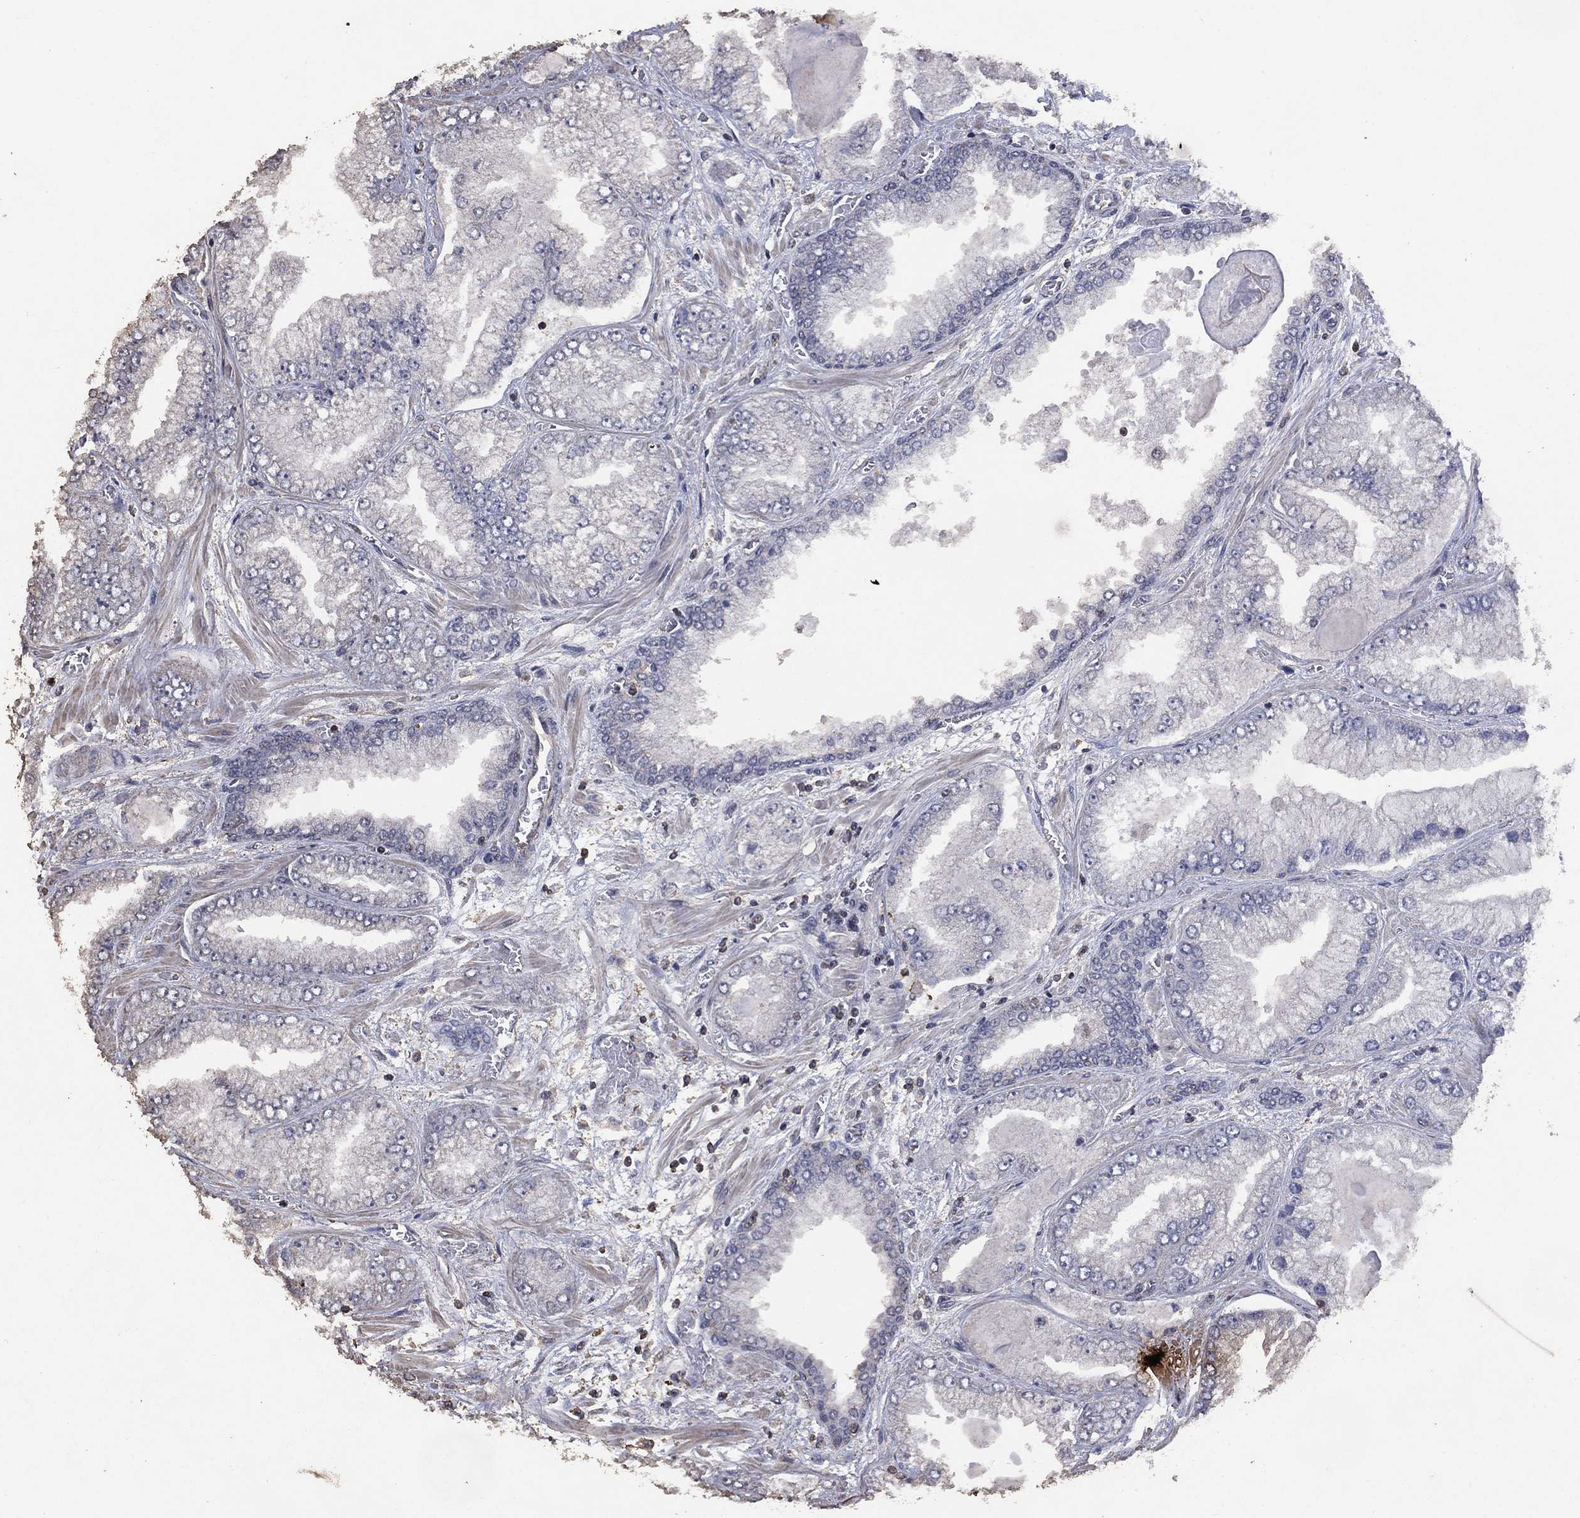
{"staining": {"intensity": "negative", "quantity": "none", "location": "none"}, "tissue": "prostate cancer", "cell_type": "Tumor cells", "image_type": "cancer", "snomed": [{"axis": "morphology", "description": "Adenocarcinoma, Low grade"}, {"axis": "topography", "description": "Prostate"}], "caption": "Prostate low-grade adenocarcinoma stained for a protein using immunohistochemistry reveals no staining tumor cells.", "gene": "ADPRHL1", "patient": {"sex": "male", "age": 57}}